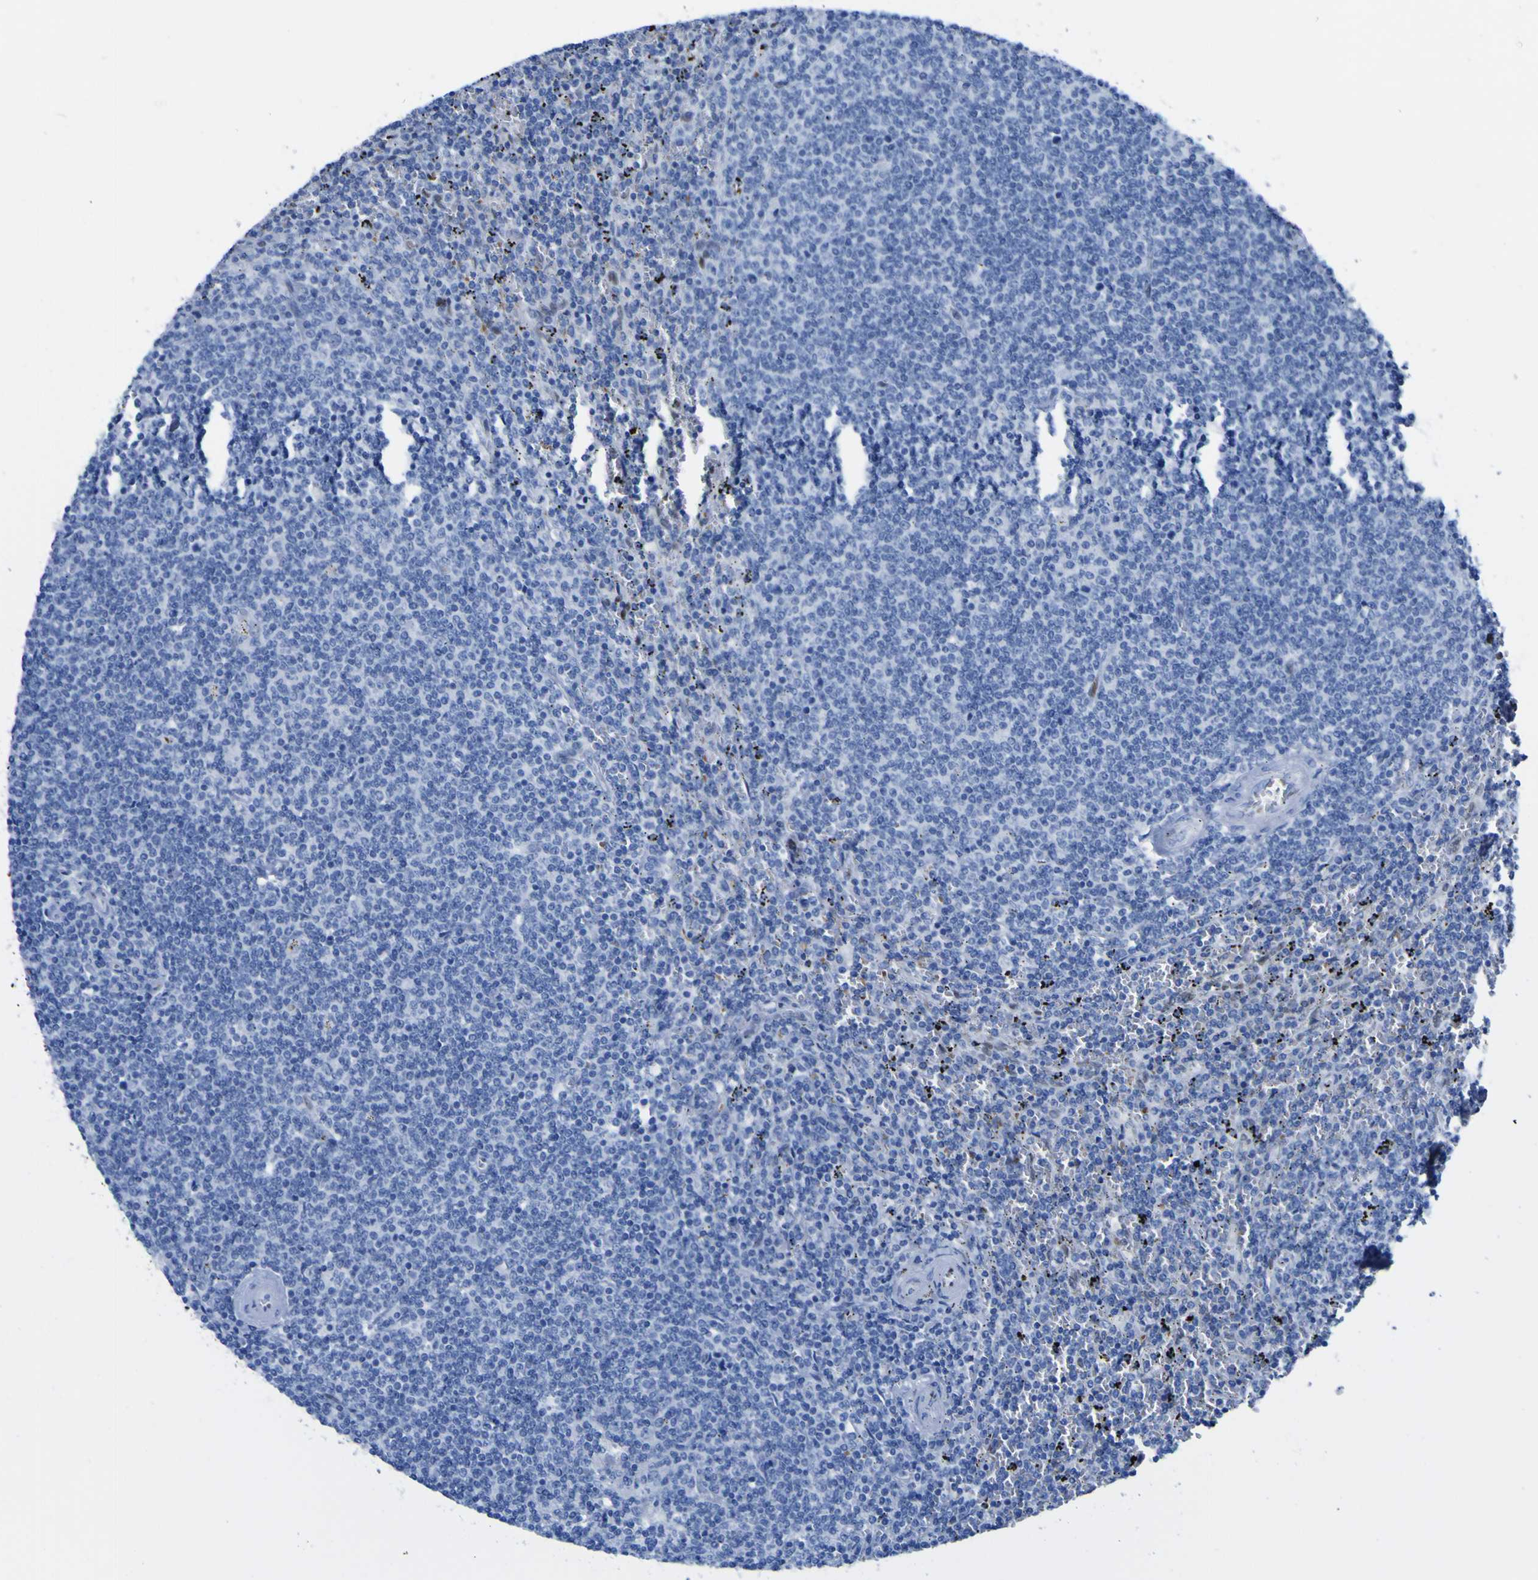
{"staining": {"intensity": "negative", "quantity": "none", "location": "none"}, "tissue": "lymphoma", "cell_type": "Tumor cells", "image_type": "cancer", "snomed": [{"axis": "morphology", "description": "Malignant lymphoma, non-Hodgkin's type, Low grade"}, {"axis": "topography", "description": "Spleen"}], "caption": "High magnification brightfield microscopy of lymphoma stained with DAB (brown) and counterstained with hematoxylin (blue): tumor cells show no significant staining.", "gene": "DACH1", "patient": {"sex": "female", "age": 50}}